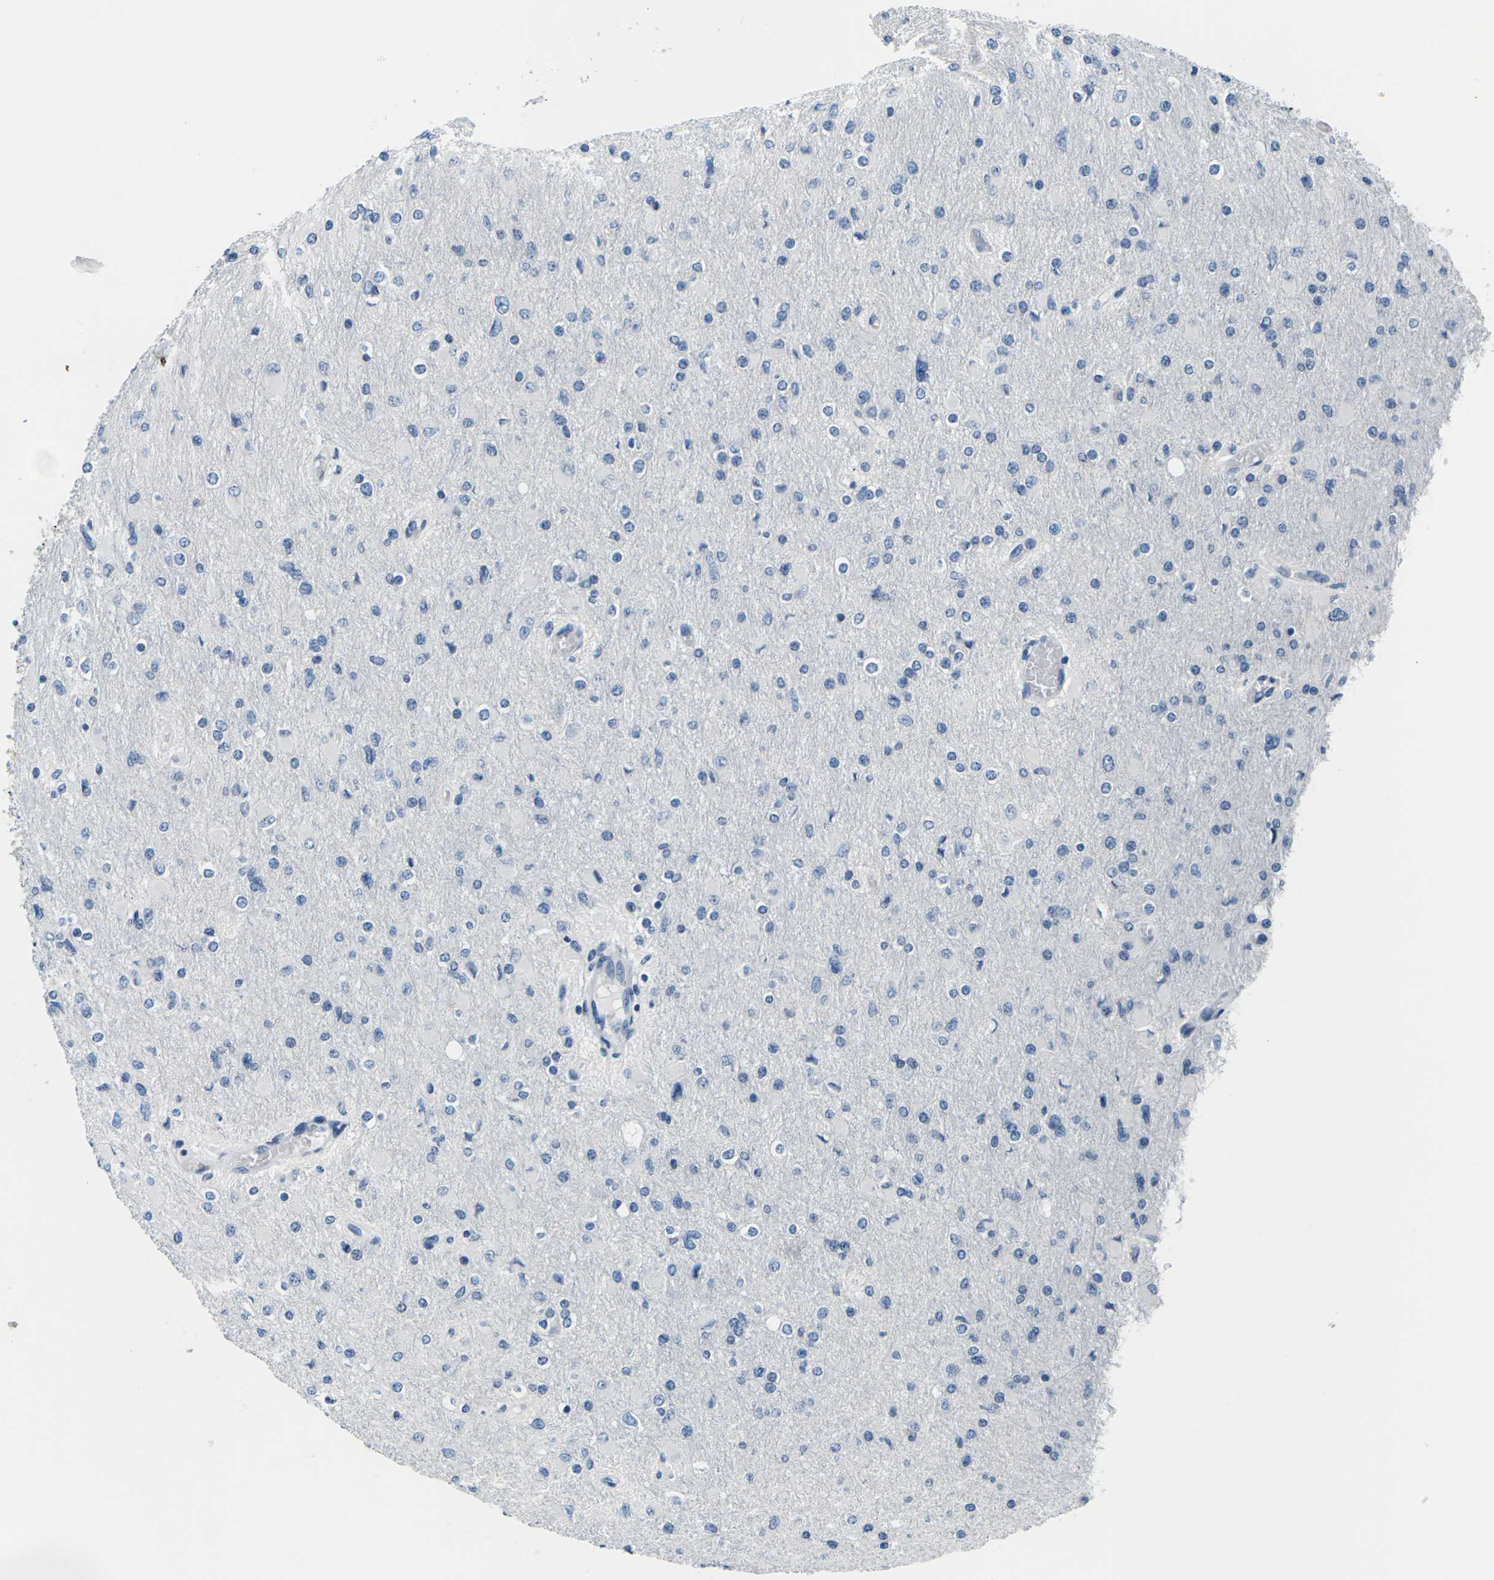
{"staining": {"intensity": "negative", "quantity": "none", "location": "none"}, "tissue": "glioma", "cell_type": "Tumor cells", "image_type": "cancer", "snomed": [{"axis": "morphology", "description": "Glioma, malignant, High grade"}, {"axis": "topography", "description": "Cerebral cortex"}], "caption": "Immunohistochemistry (IHC) image of malignant glioma (high-grade) stained for a protein (brown), which displays no positivity in tumor cells.", "gene": "UMOD", "patient": {"sex": "female", "age": 36}}